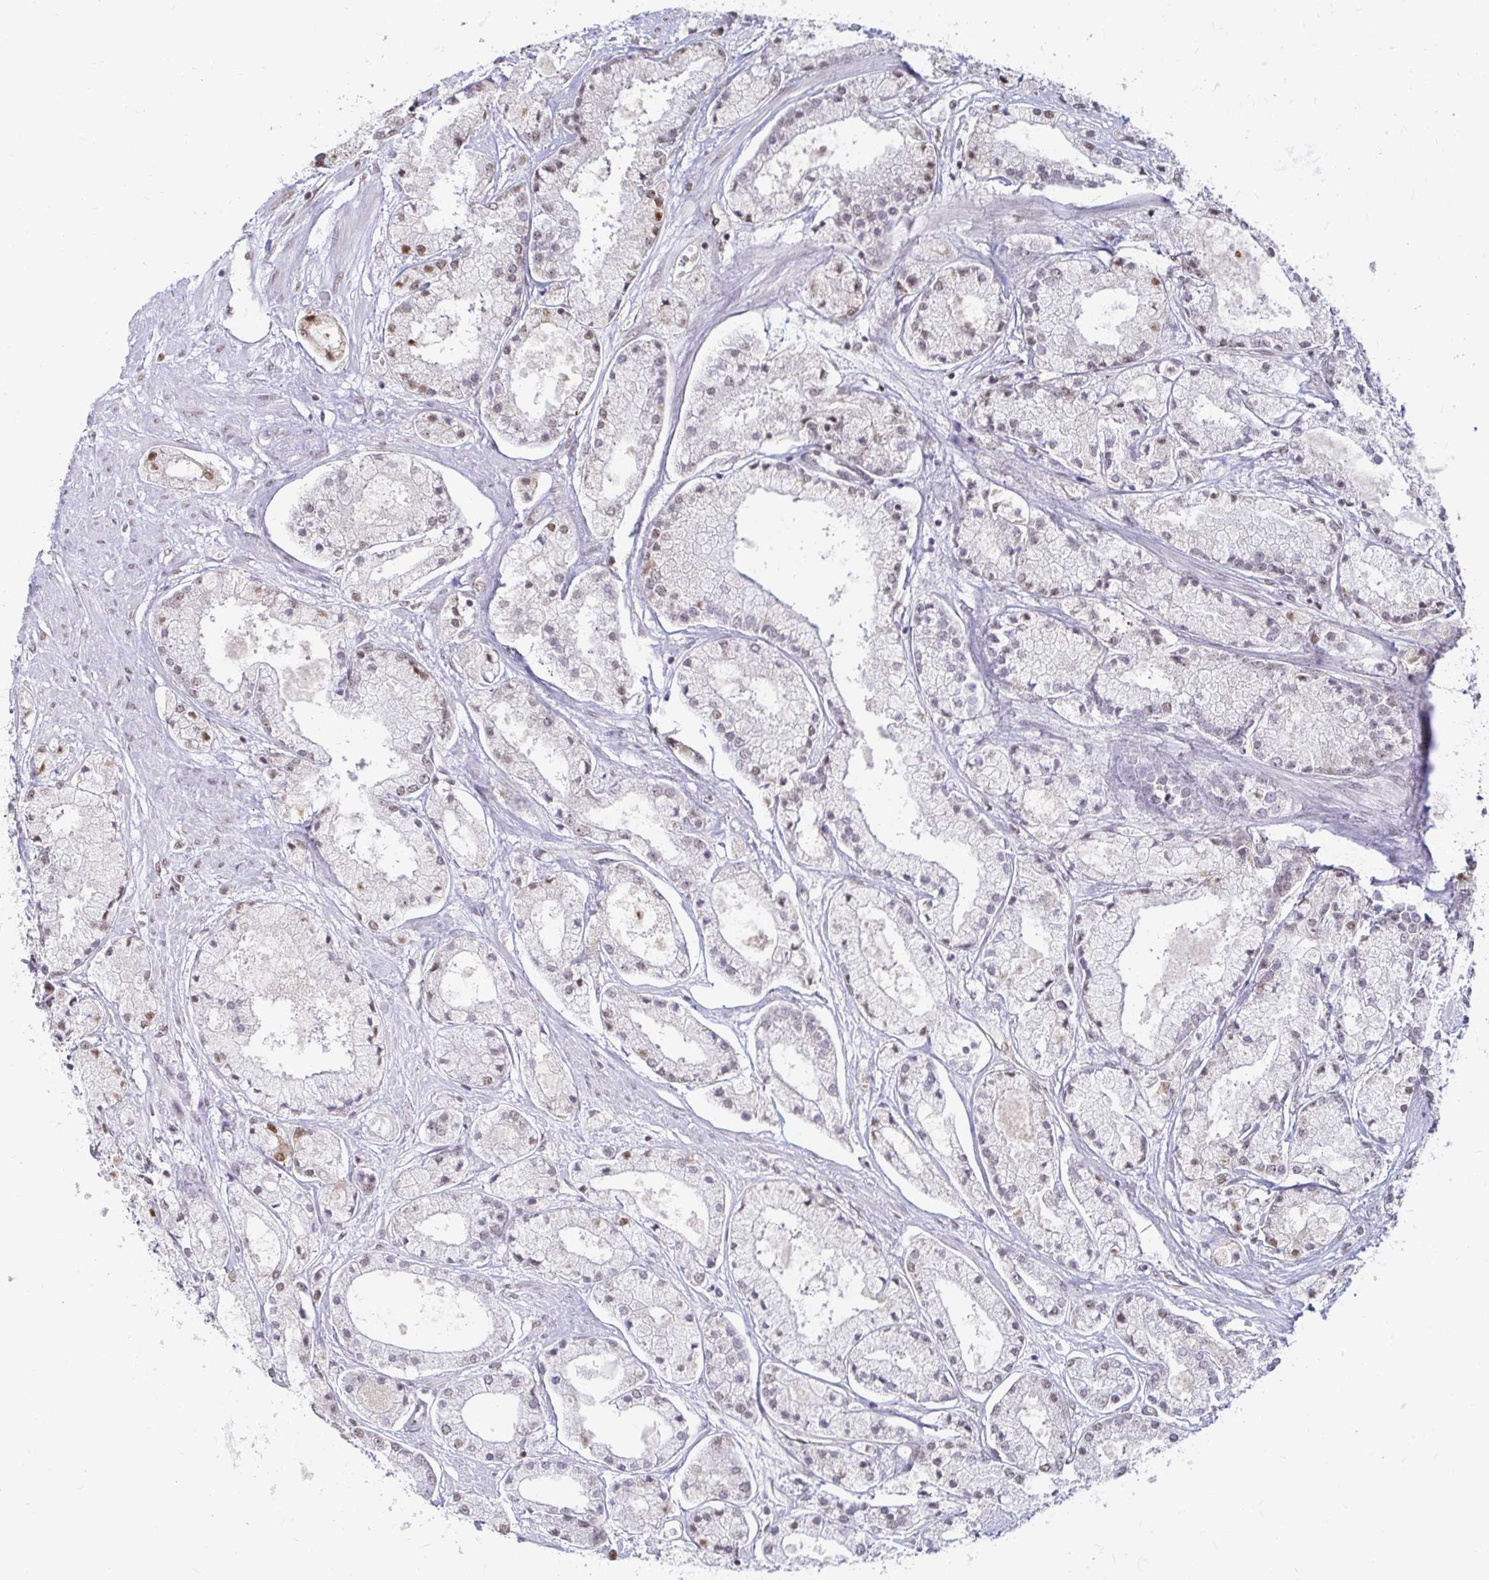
{"staining": {"intensity": "moderate", "quantity": "25%-75%", "location": "nuclear"}, "tissue": "prostate cancer", "cell_type": "Tumor cells", "image_type": "cancer", "snomed": [{"axis": "morphology", "description": "Adenocarcinoma, High grade"}, {"axis": "topography", "description": "Prostate"}], "caption": "About 25%-75% of tumor cells in human adenocarcinoma (high-grade) (prostate) demonstrate moderate nuclear protein expression as visualized by brown immunohistochemical staining.", "gene": "HNRNPU", "patient": {"sex": "male", "age": 67}}